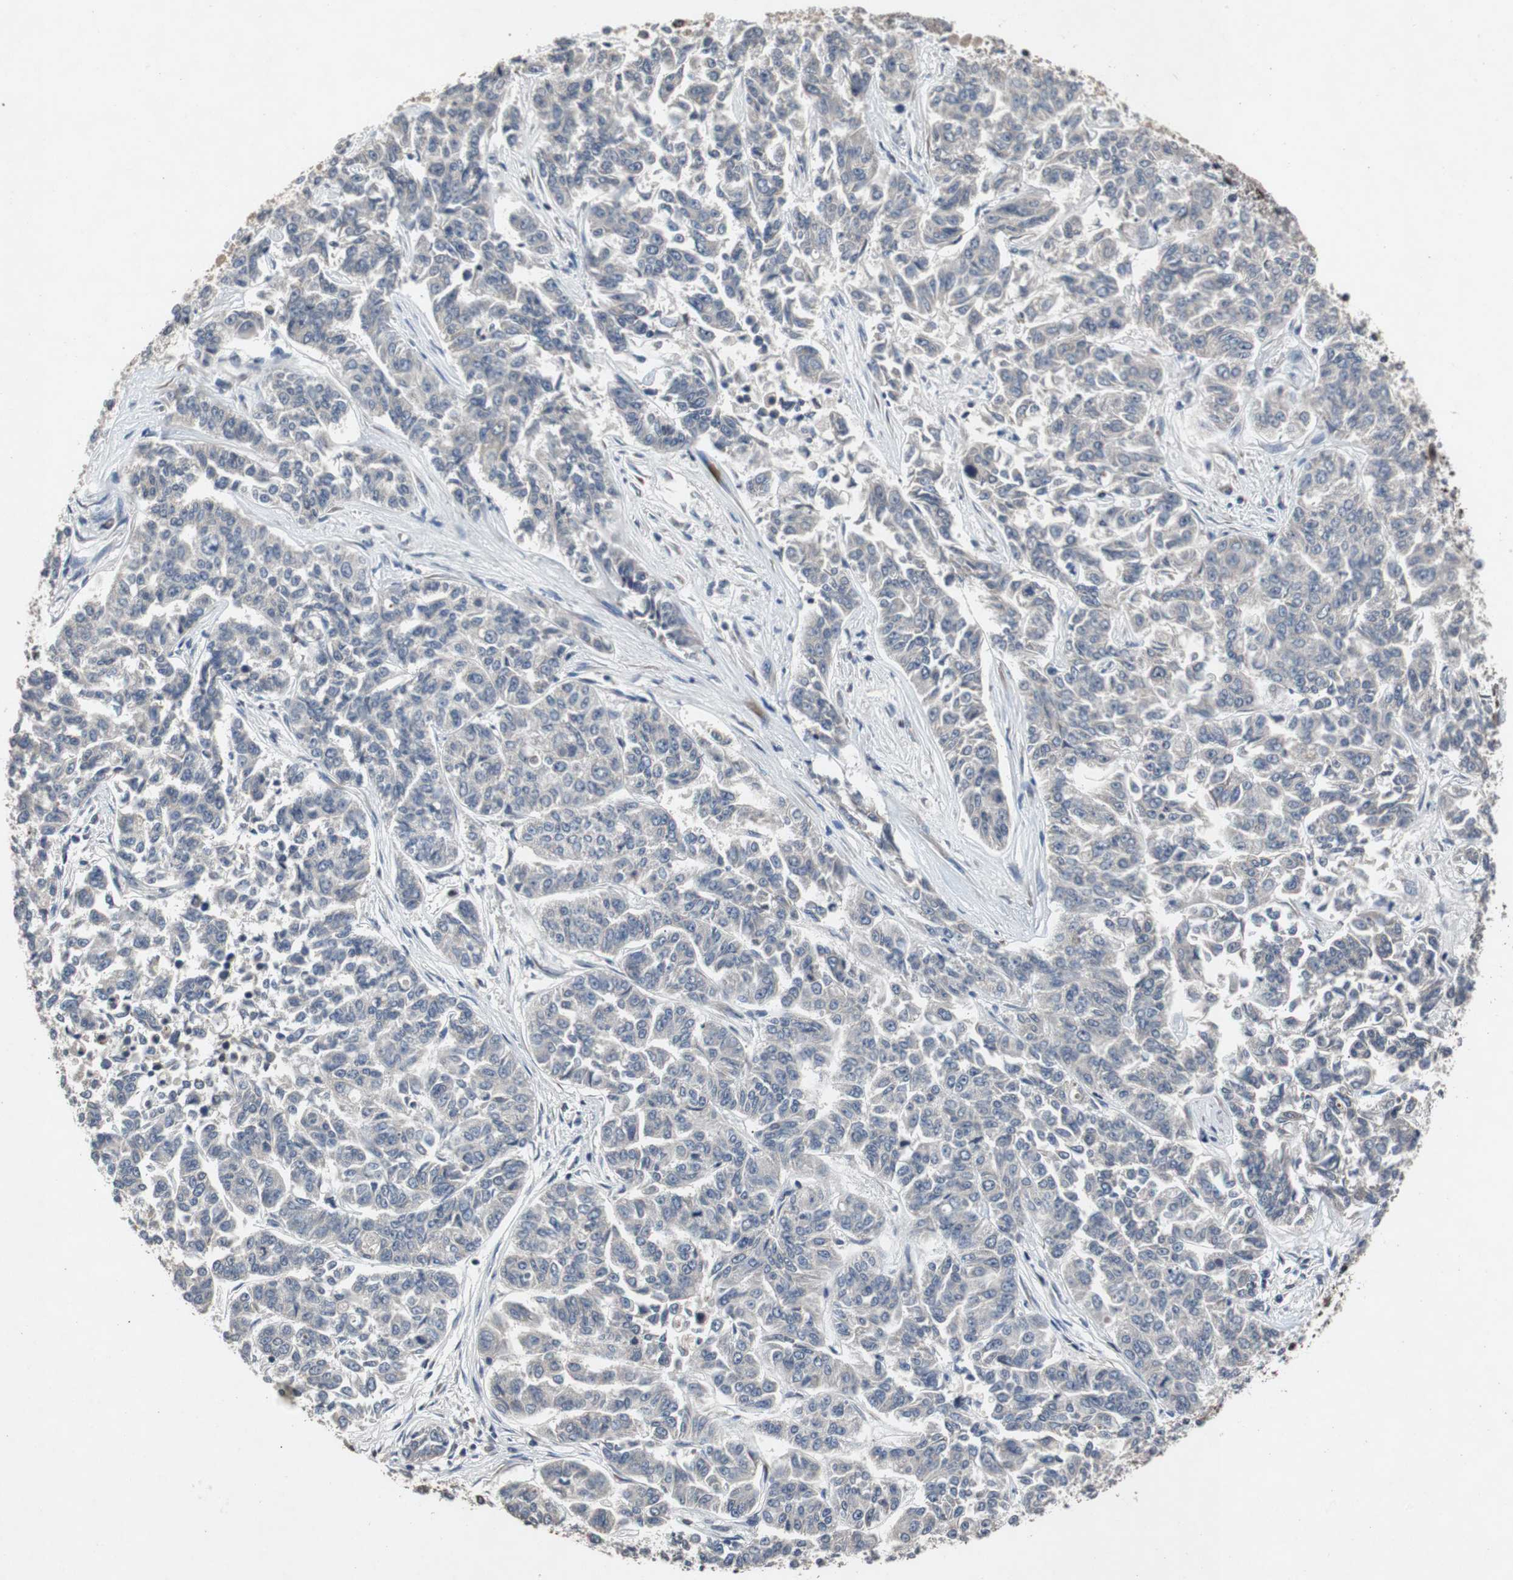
{"staining": {"intensity": "negative", "quantity": "none", "location": "none"}, "tissue": "lung cancer", "cell_type": "Tumor cells", "image_type": "cancer", "snomed": [{"axis": "morphology", "description": "Adenocarcinoma, NOS"}, {"axis": "topography", "description": "Lung"}], "caption": "Immunohistochemistry (IHC) histopathology image of neoplastic tissue: lung cancer stained with DAB (3,3'-diaminobenzidine) displays no significant protein expression in tumor cells.", "gene": "TP63", "patient": {"sex": "male", "age": 84}}